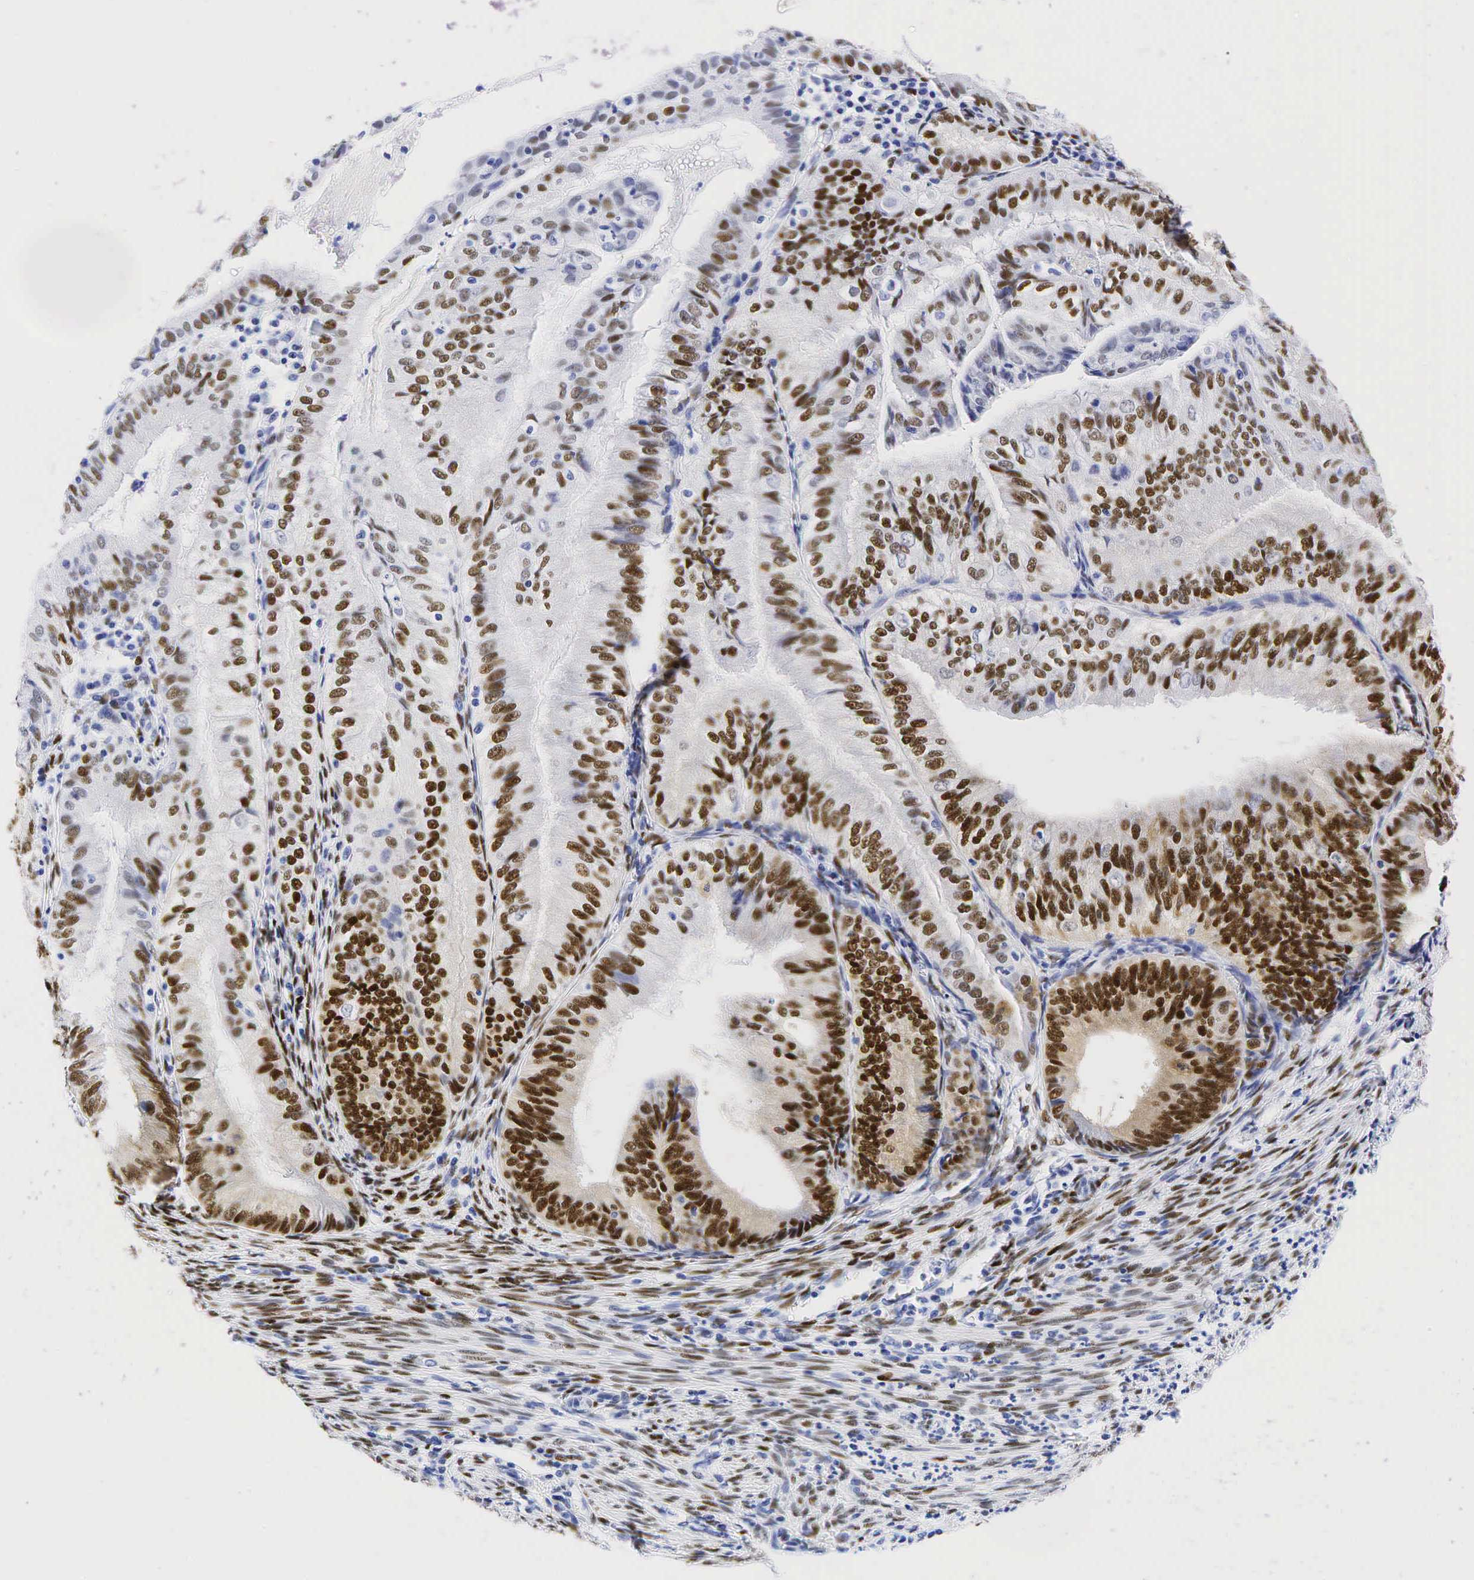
{"staining": {"intensity": "strong", "quantity": ">75%", "location": "nuclear"}, "tissue": "endometrial cancer", "cell_type": "Tumor cells", "image_type": "cancer", "snomed": [{"axis": "morphology", "description": "Adenocarcinoma, NOS"}, {"axis": "topography", "description": "Endometrium"}], "caption": "Endometrial cancer (adenocarcinoma) stained with a brown dye shows strong nuclear positive expression in approximately >75% of tumor cells.", "gene": "ESR1", "patient": {"sex": "female", "age": 66}}